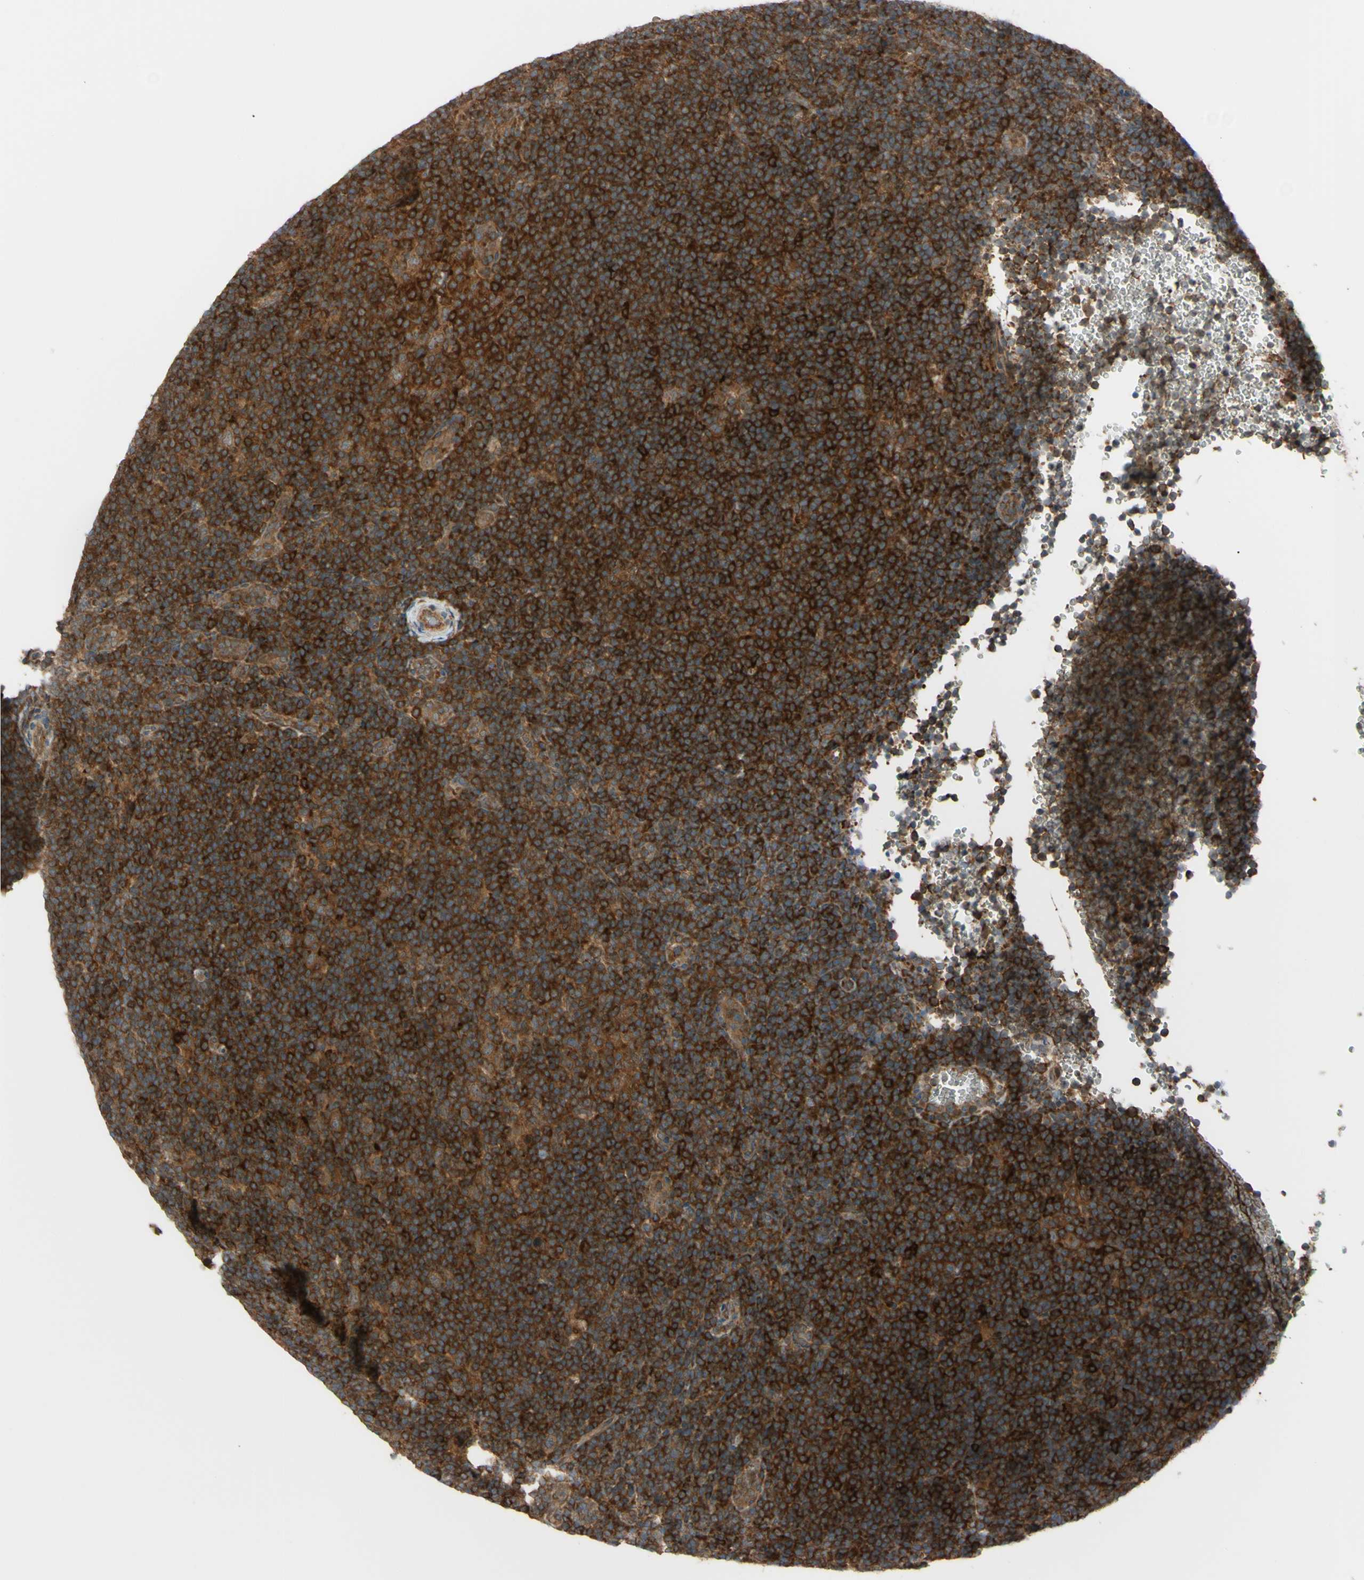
{"staining": {"intensity": "moderate", "quantity": ">75%", "location": "cytoplasmic/membranous"}, "tissue": "lymphoma", "cell_type": "Tumor cells", "image_type": "cancer", "snomed": [{"axis": "morphology", "description": "Hodgkin's disease, NOS"}, {"axis": "topography", "description": "Lymph node"}], "caption": "Lymphoma was stained to show a protein in brown. There is medium levels of moderate cytoplasmic/membranous positivity in about >75% of tumor cells. Ihc stains the protein in brown and the nuclei are stained blue.", "gene": "FLII", "patient": {"sex": "female", "age": 57}}